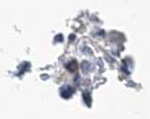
{"staining": {"intensity": "moderate", "quantity": "<25%", "location": "cytoplasmic/membranous"}, "tissue": "cervical cancer", "cell_type": "Tumor cells", "image_type": "cancer", "snomed": [{"axis": "morphology", "description": "Squamous cell carcinoma, NOS"}, {"axis": "topography", "description": "Cervix"}], "caption": "A low amount of moderate cytoplasmic/membranous expression is identified in approximately <25% of tumor cells in squamous cell carcinoma (cervical) tissue.", "gene": "LRRIQ4", "patient": {"sex": "female", "age": 38}}